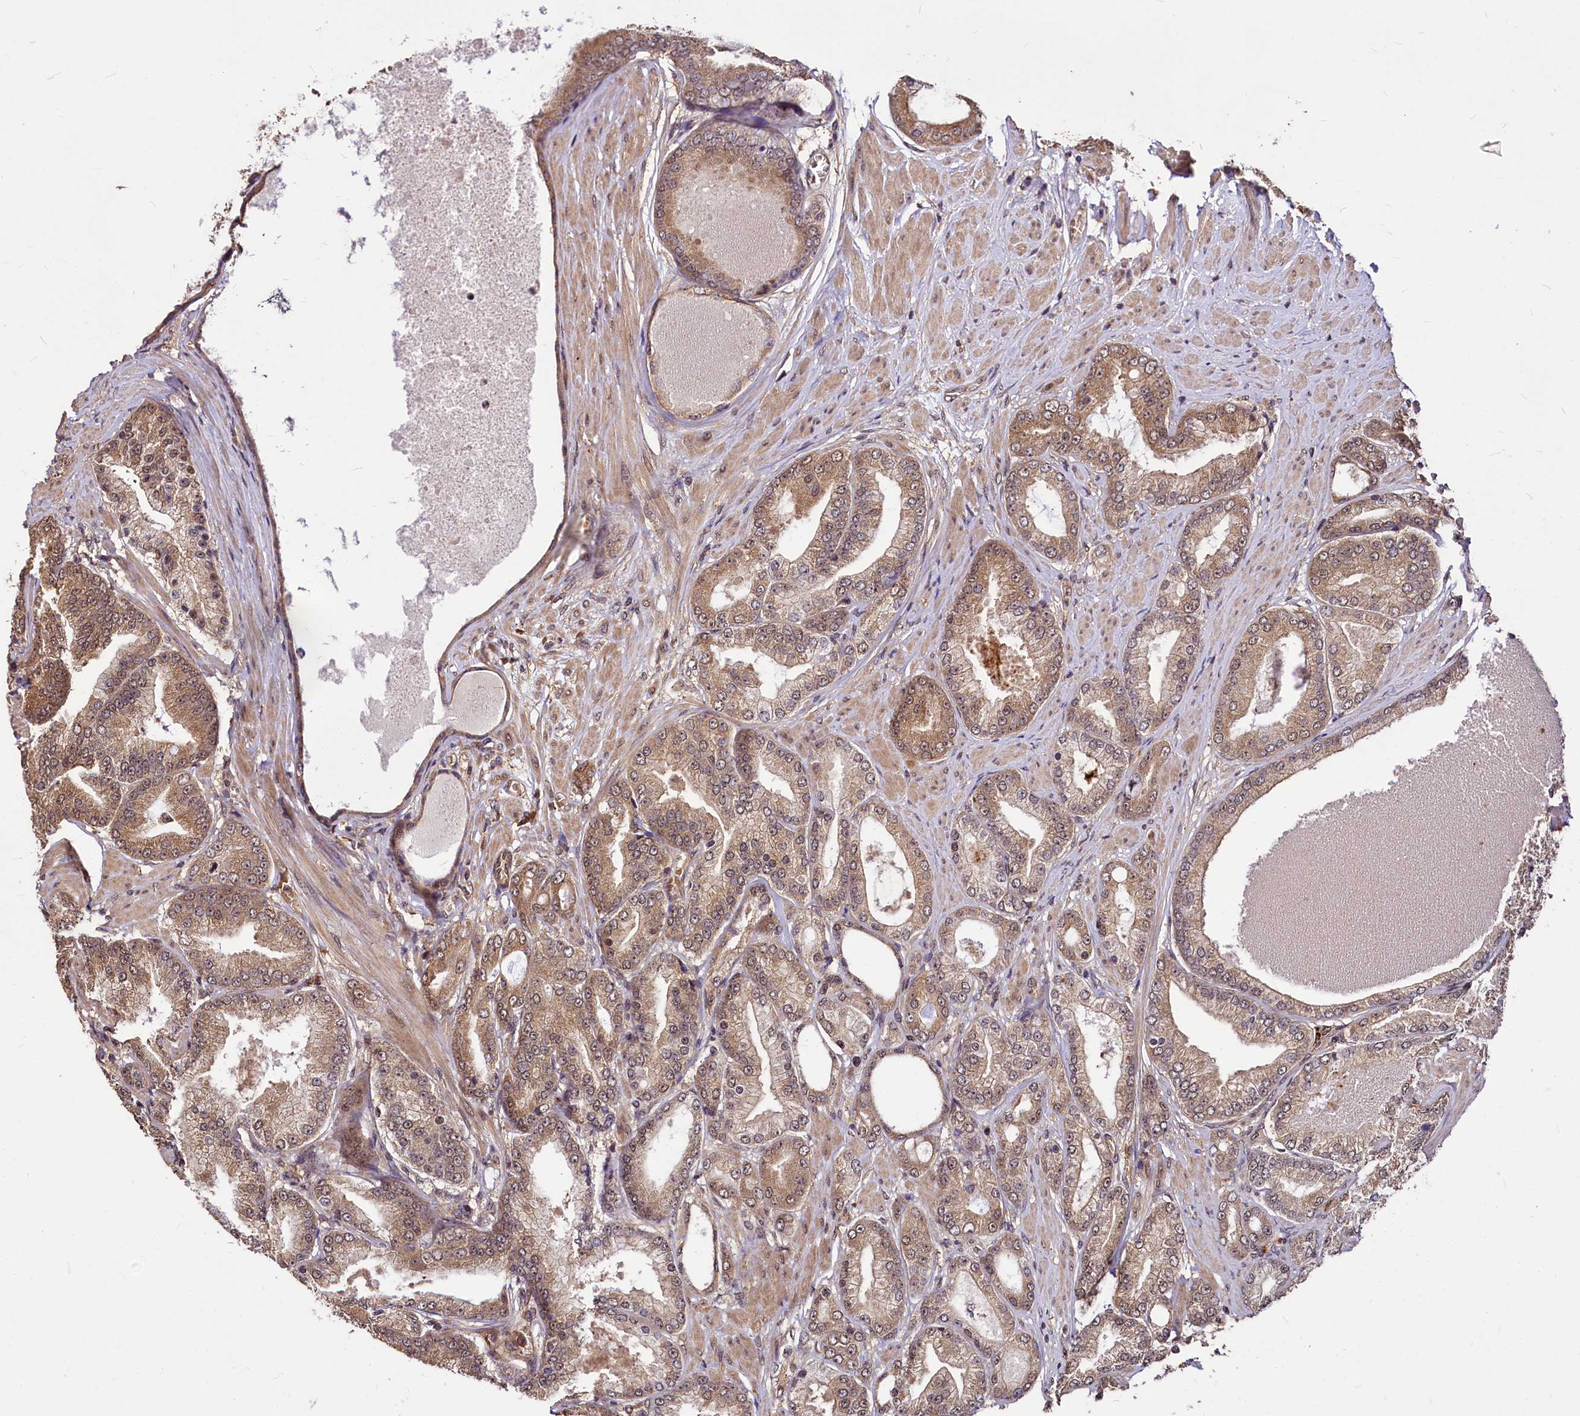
{"staining": {"intensity": "moderate", "quantity": "25%-75%", "location": "cytoplasmic/membranous,nuclear"}, "tissue": "prostate cancer", "cell_type": "Tumor cells", "image_type": "cancer", "snomed": [{"axis": "morphology", "description": "Adenocarcinoma, High grade"}, {"axis": "topography", "description": "Prostate"}], "caption": "Immunohistochemistry (DAB) staining of prostate cancer (adenocarcinoma (high-grade)) reveals moderate cytoplasmic/membranous and nuclear protein positivity in about 25%-75% of tumor cells. The staining was performed using DAB (3,3'-diaminobenzidine), with brown indicating positive protein expression. Nuclei are stained blue with hematoxylin.", "gene": "VPS51", "patient": {"sex": "male", "age": 59}}